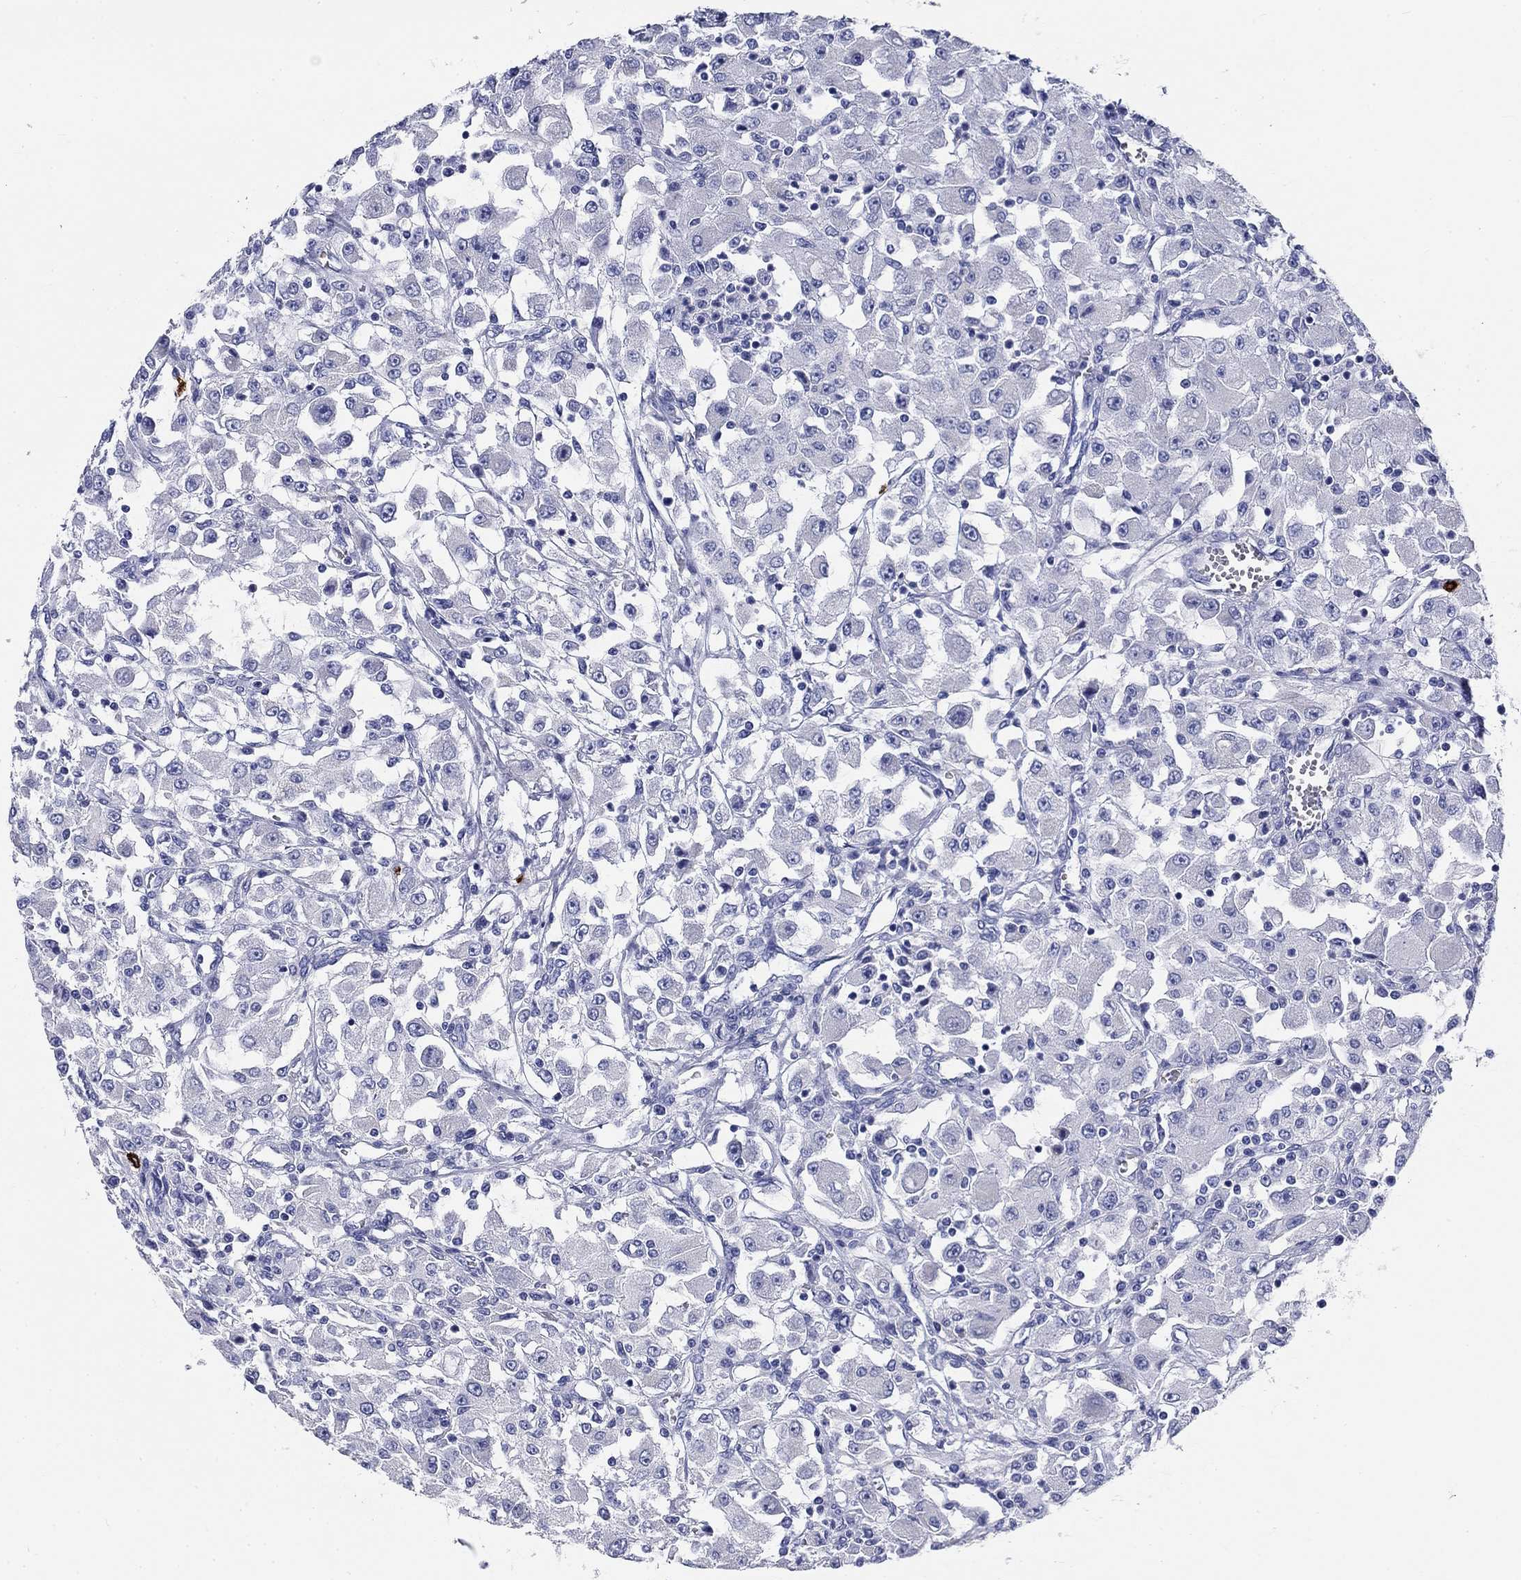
{"staining": {"intensity": "negative", "quantity": "none", "location": "none"}, "tissue": "renal cancer", "cell_type": "Tumor cells", "image_type": "cancer", "snomed": [{"axis": "morphology", "description": "Adenocarcinoma, NOS"}, {"axis": "topography", "description": "Kidney"}], "caption": "An immunohistochemistry (IHC) micrograph of renal adenocarcinoma is shown. There is no staining in tumor cells of renal adenocarcinoma.", "gene": "CD40LG", "patient": {"sex": "female", "age": 67}}